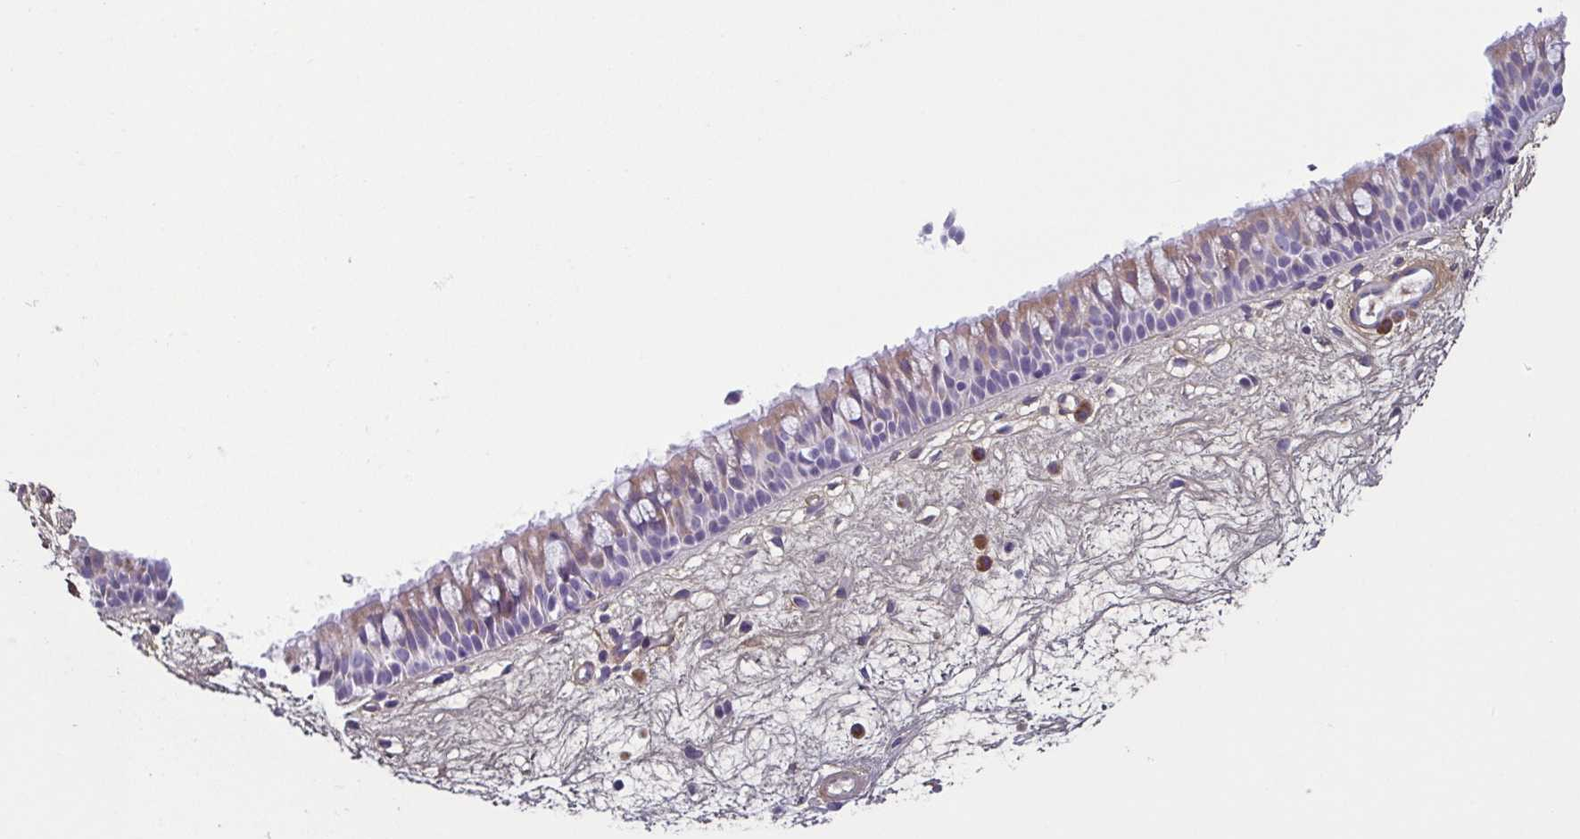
{"staining": {"intensity": "weak", "quantity": "25%-75%", "location": "cytoplasmic/membranous"}, "tissue": "nasopharynx", "cell_type": "Respiratory epithelial cells", "image_type": "normal", "snomed": [{"axis": "morphology", "description": "Normal tissue, NOS"}, {"axis": "topography", "description": "Nasopharynx"}], "caption": "Nasopharynx stained with DAB immunohistochemistry (IHC) demonstrates low levels of weak cytoplasmic/membranous staining in about 25%-75% of respiratory epithelial cells.", "gene": "ECM1", "patient": {"sex": "male", "age": 69}}